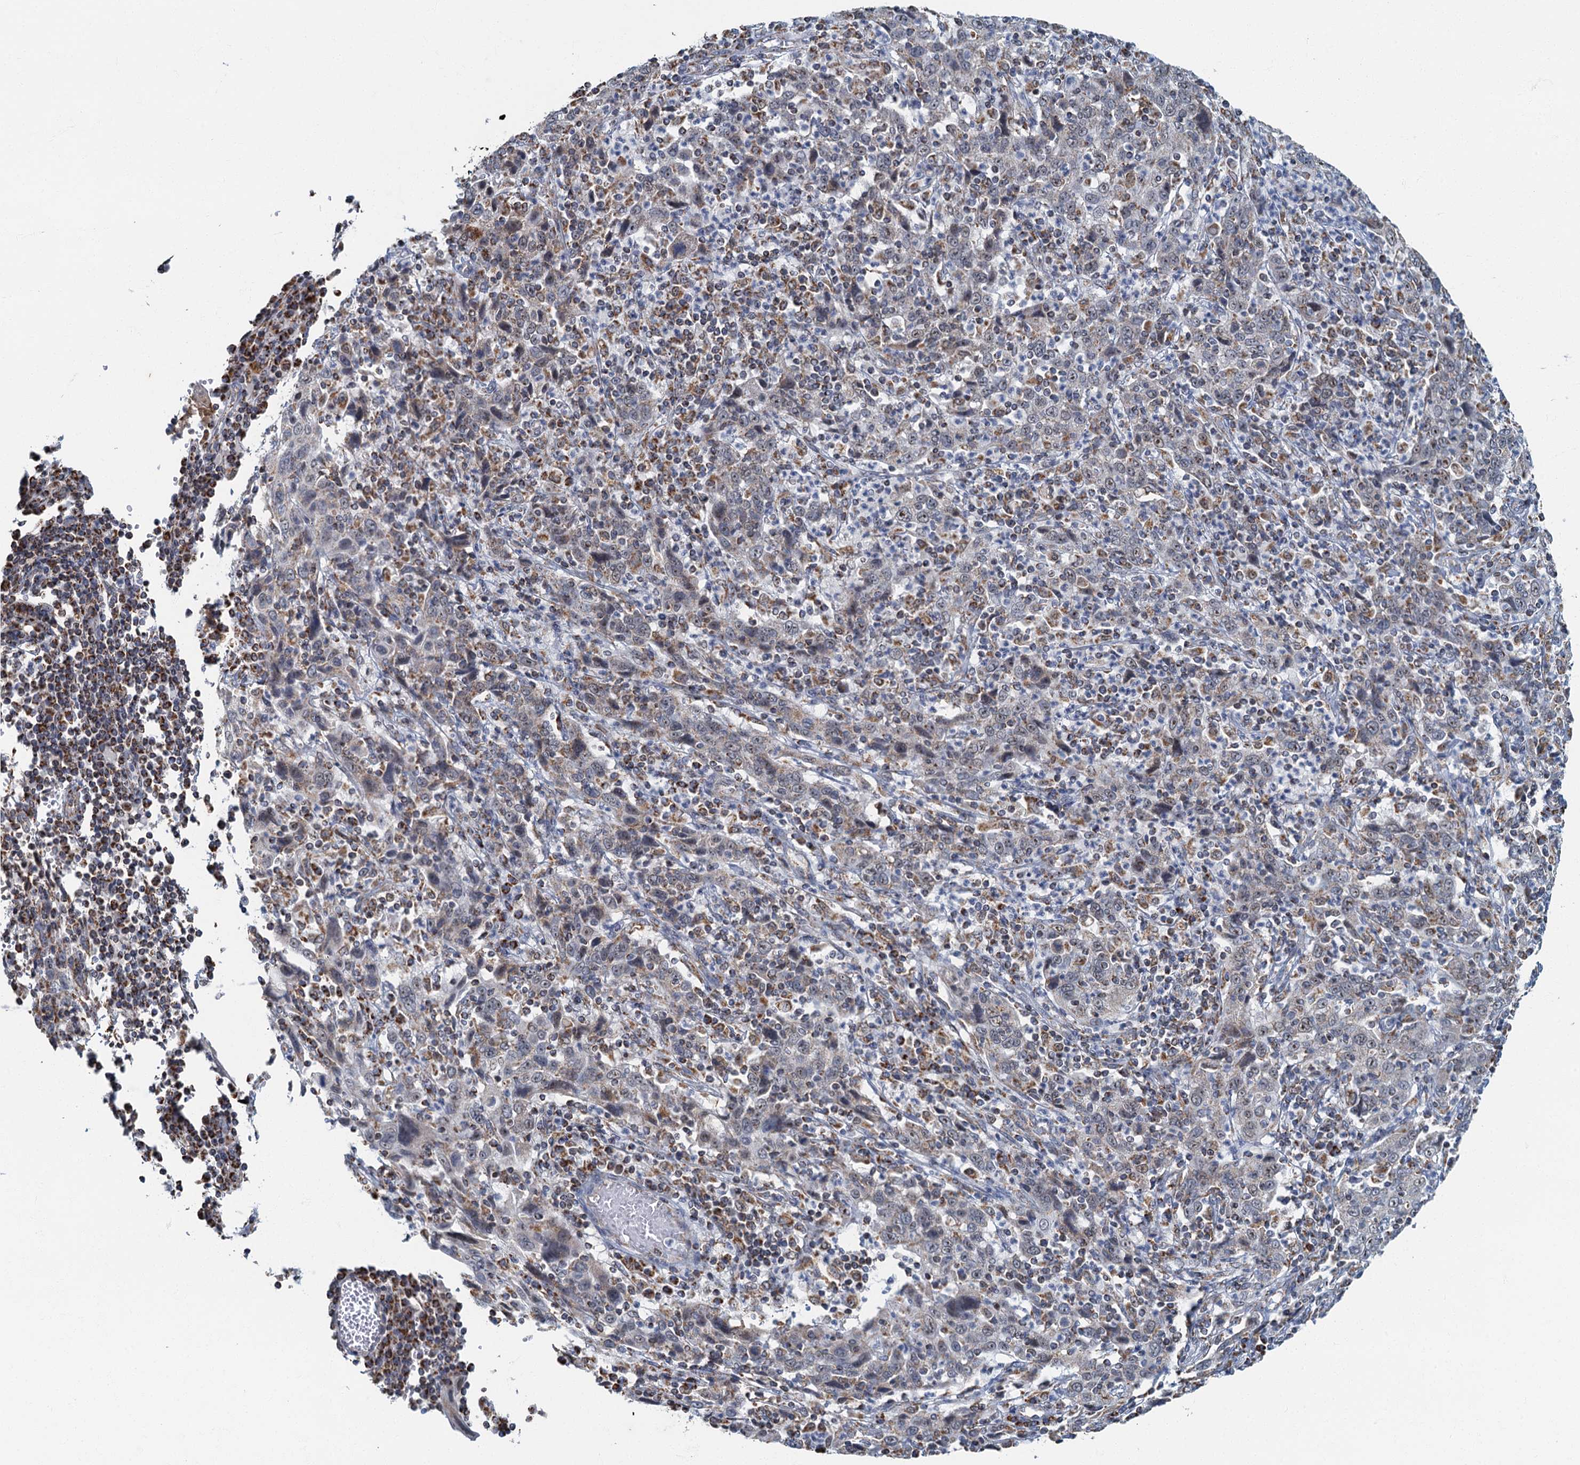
{"staining": {"intensity": "negative", "quantity": "none", "location": "none"}, "tissue": "cervical cancer", "cell_type": "Tumor cells", "image_type": "cancer", "snomed": [{"axis": "morphology", "description": "Squamous cell carcinoma, NOS"}, {"axis": "topography", "description": "Cervix"}], "caption": "Immunohistochemical staining of human cervical cancer reveals no significant positivity in tumor cells. (DAB (3,3'-diaminobenzidine) immunohistochemistry with hematoxylin counter stain).", "gene": "RAD9B", "patient": {"sex": "female", "age": 46}}